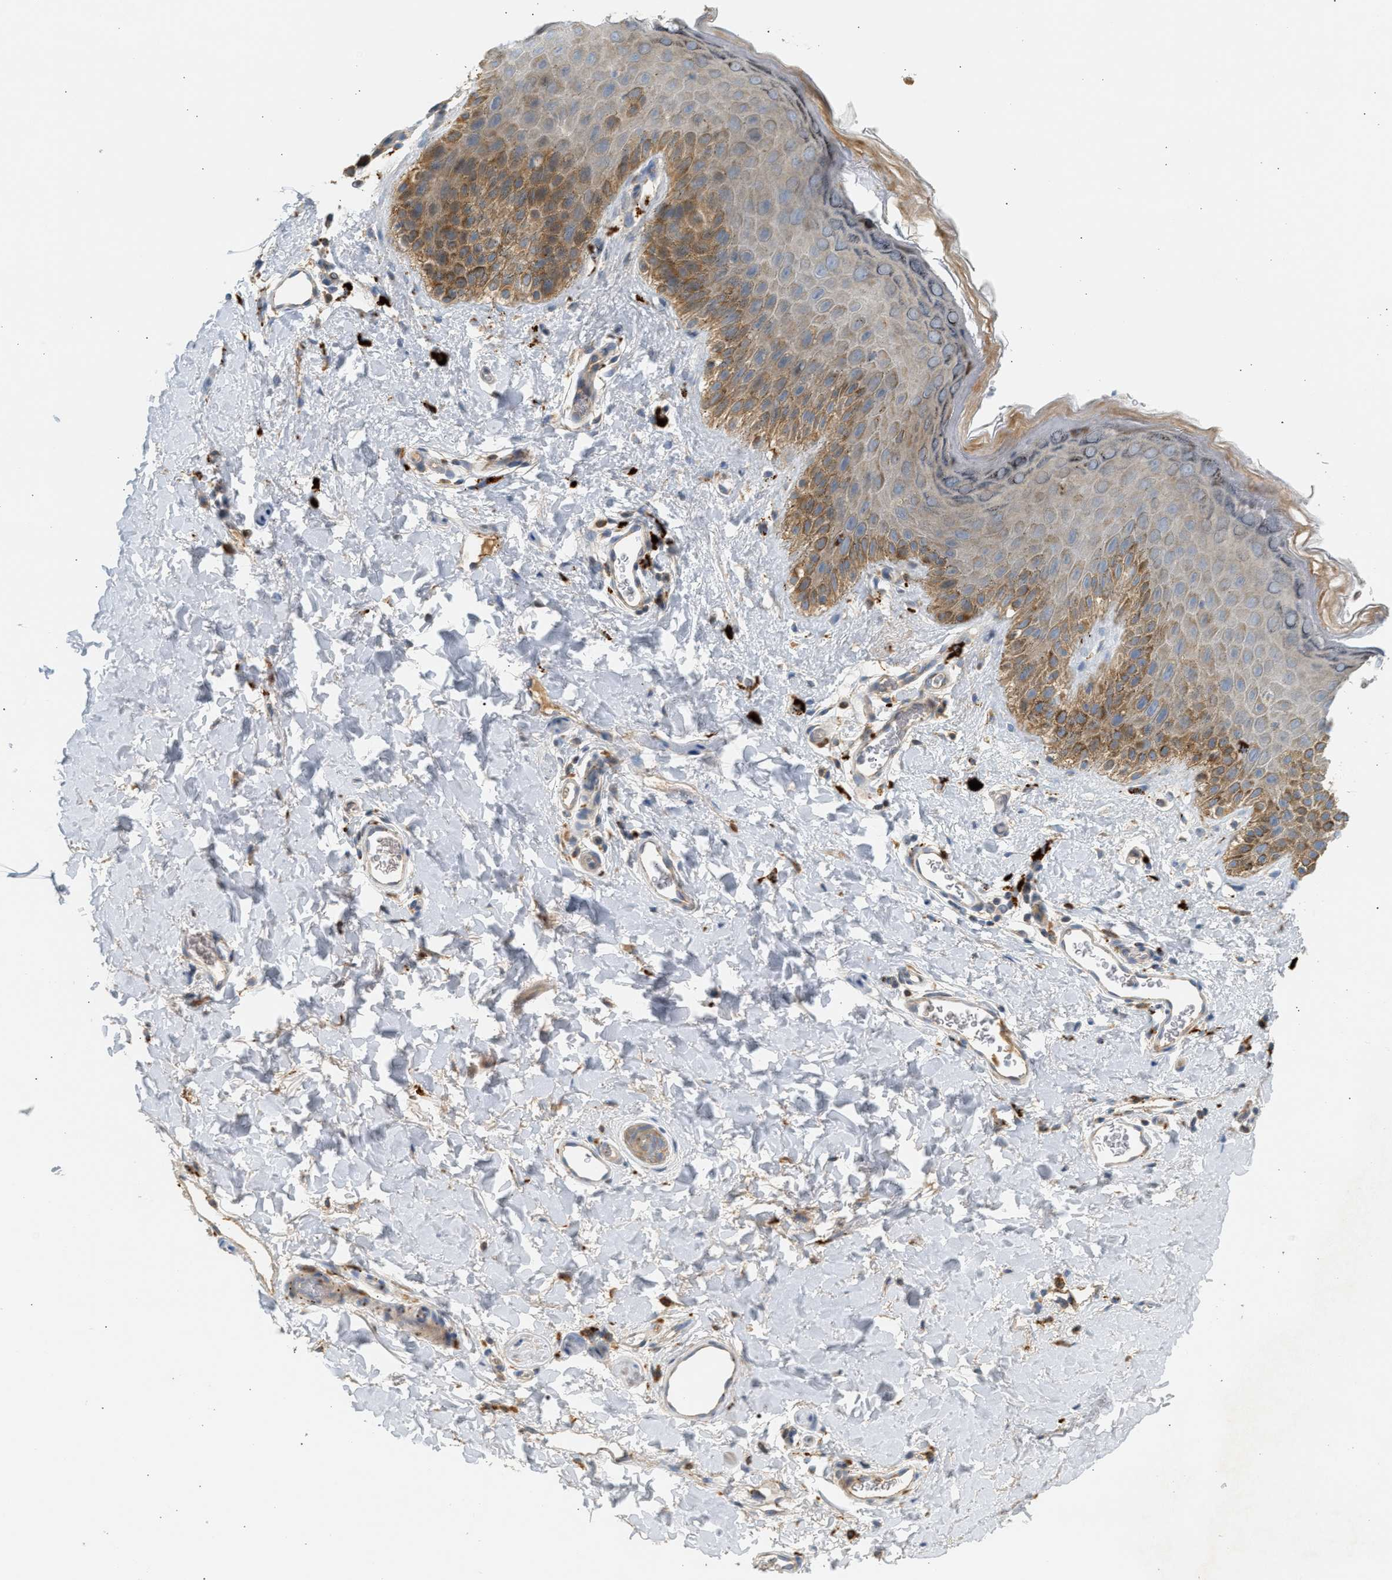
{"staining": {"intensity": "moderate", "quantity": "25%-75%", "location": "cytoplasmic/membranous"}, "tissue": "skin", "cell_type": "Epidermal cells", "image_type": "normal", "snomed": [{"axis": "morphology", "description": "Normal tissue, NOS"}, {"axis": "topography", "description": "Anal"}], "caption": "Protein staining by immunohistochemistry shows moderate cytoplasmic/membranous staining in about 25%-75% of epidermal cells in benign skin.", "gene": "ENTHD1", "patient": {"sex": "male", "age": 44}}